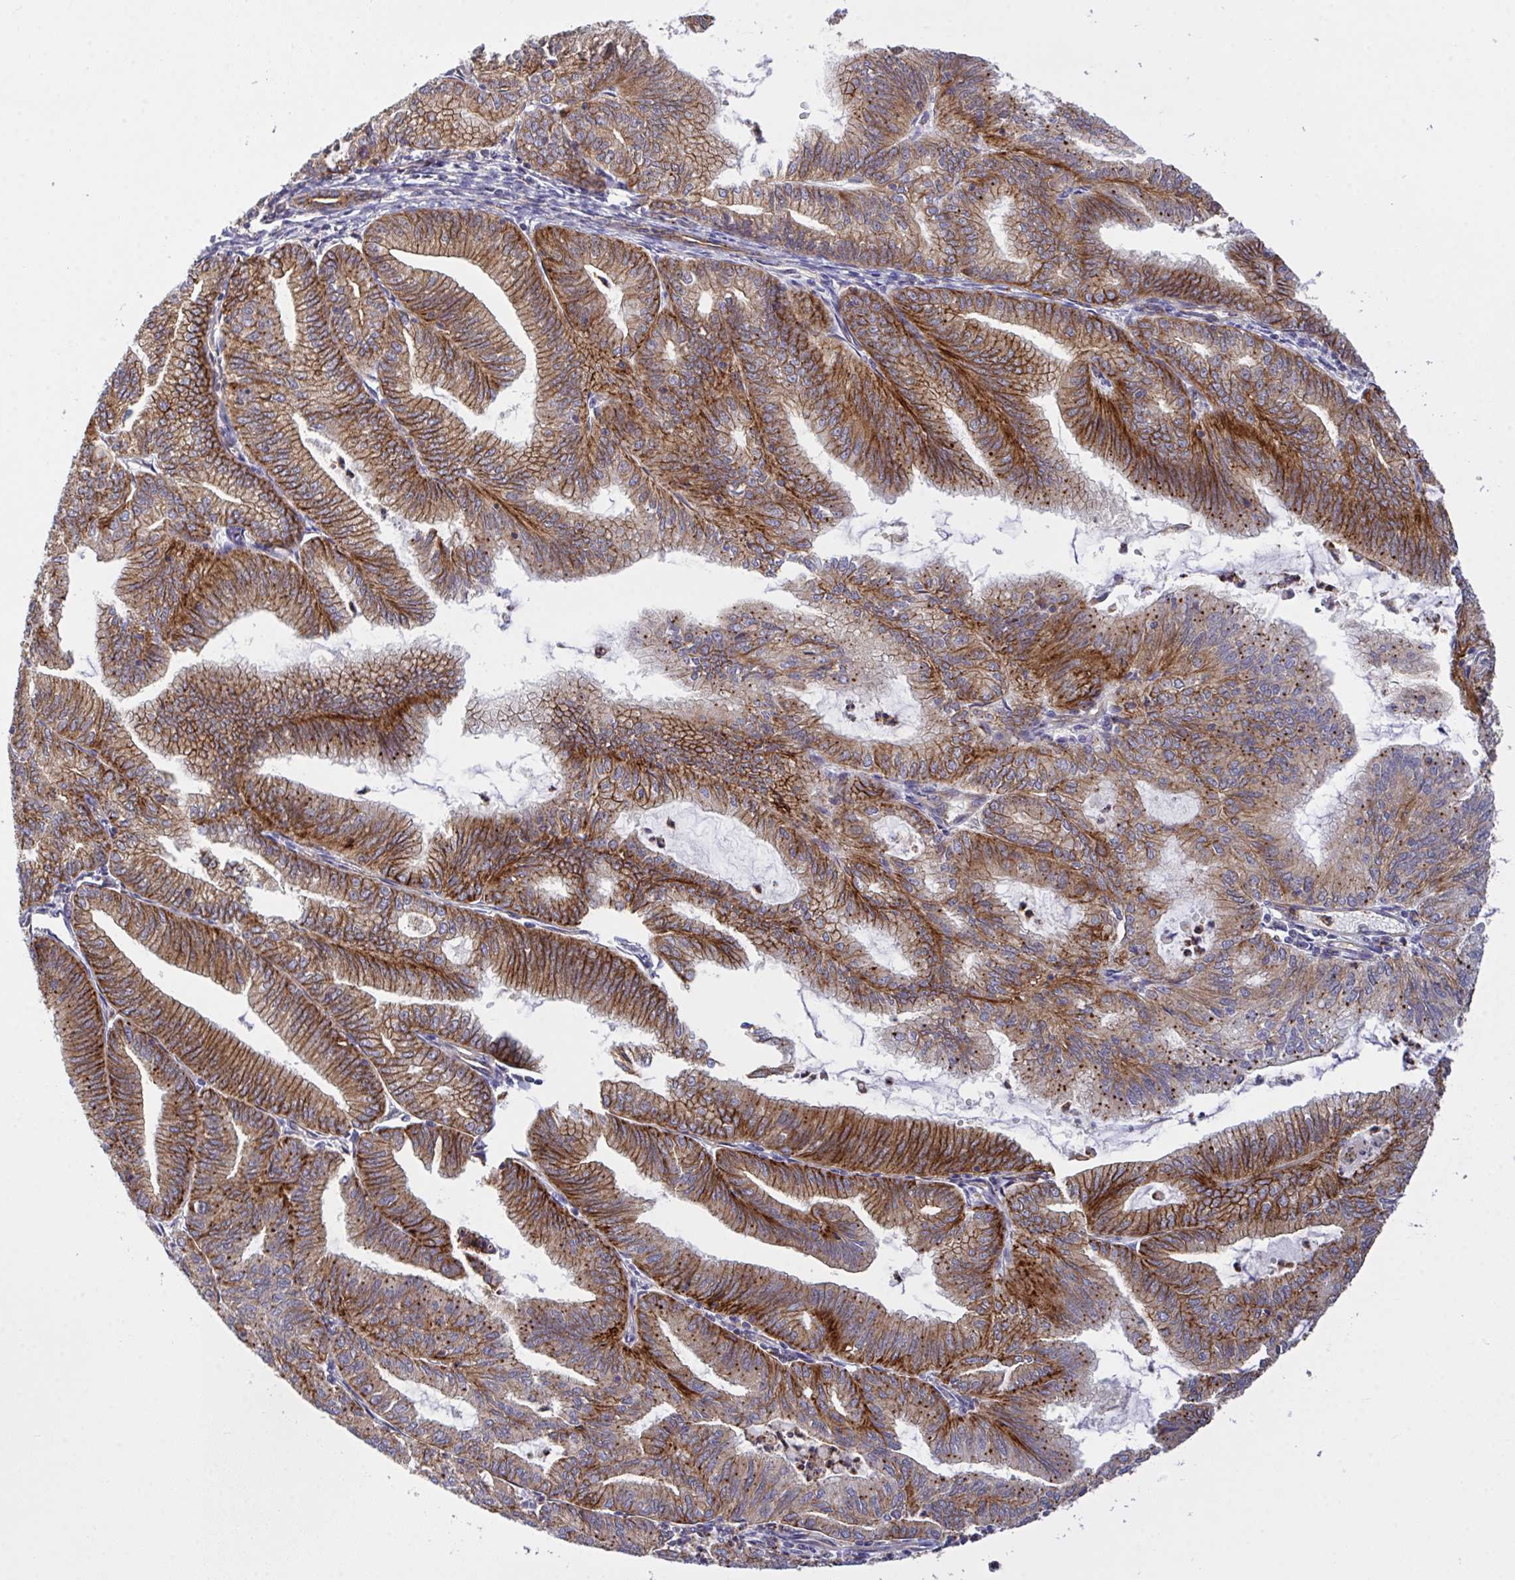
{"staining": {"intensity": "strong", "quantity": ">75%", "location": "cytoplasmic/membranous"}, "tissue": "endometrial cancer", "cell_type": "Tumor cells", "image_type": "cancer", "snomed": [{"axis": "morphology", "description": "Adenocarcinoma, NOS"}, {"axis": "topography", "description": "Endometrium"}], "caption": "High-power microscopy captured an IHC micrograph of endometrial adenocarcinoma, revealing strong cytoplasmic/membranous staining in about >75% of tumor cells. (DAB IHC with brightfield microscopy, high magnification).", "gene": "C4orf36", "patient": {"sex": "female", "age": 70}}